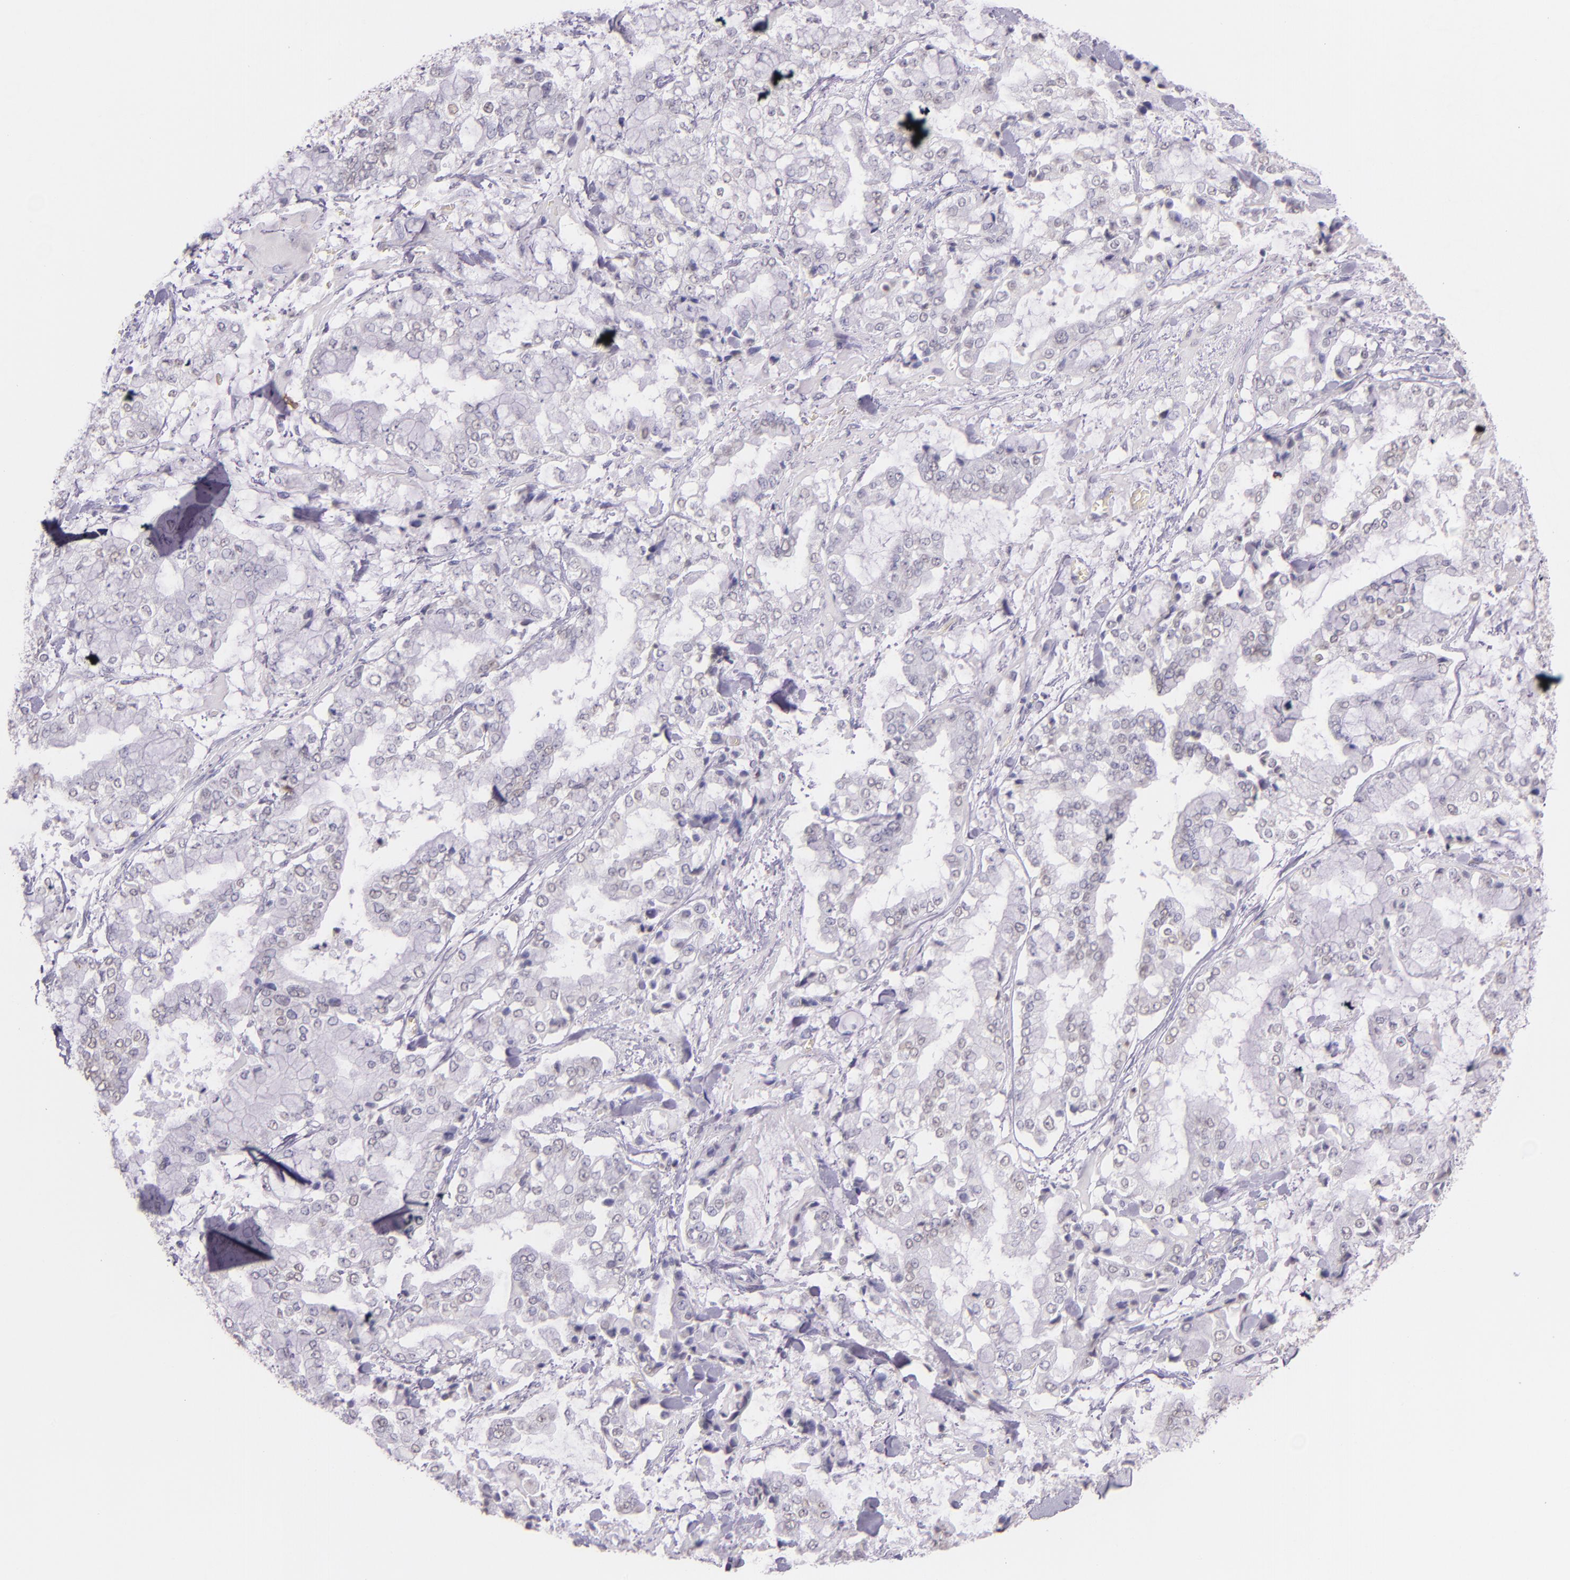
{"staining": {"intensity": "negative", "quantity": "none", "location": "none"}, "tissue": "stomach cancer", "cell_type": "Tumor cells", "image_type": "cancer", "snomed": [{"axis": "morphology", "description": "Normal tissue, NOS"}, {"axis": "morphology", "description": "Adenocarcinoma, NOS"}, {"axis": "topography", "description": "Stomach, upper"}, {"axis": "topography", "description": "Stomach"}], "caption": "A histopathology image of human stomach adenocarcinoma is negative for staining in tumor cells.", "gene": "RTN1", "patient": {"sex": "male", "age": 76}}